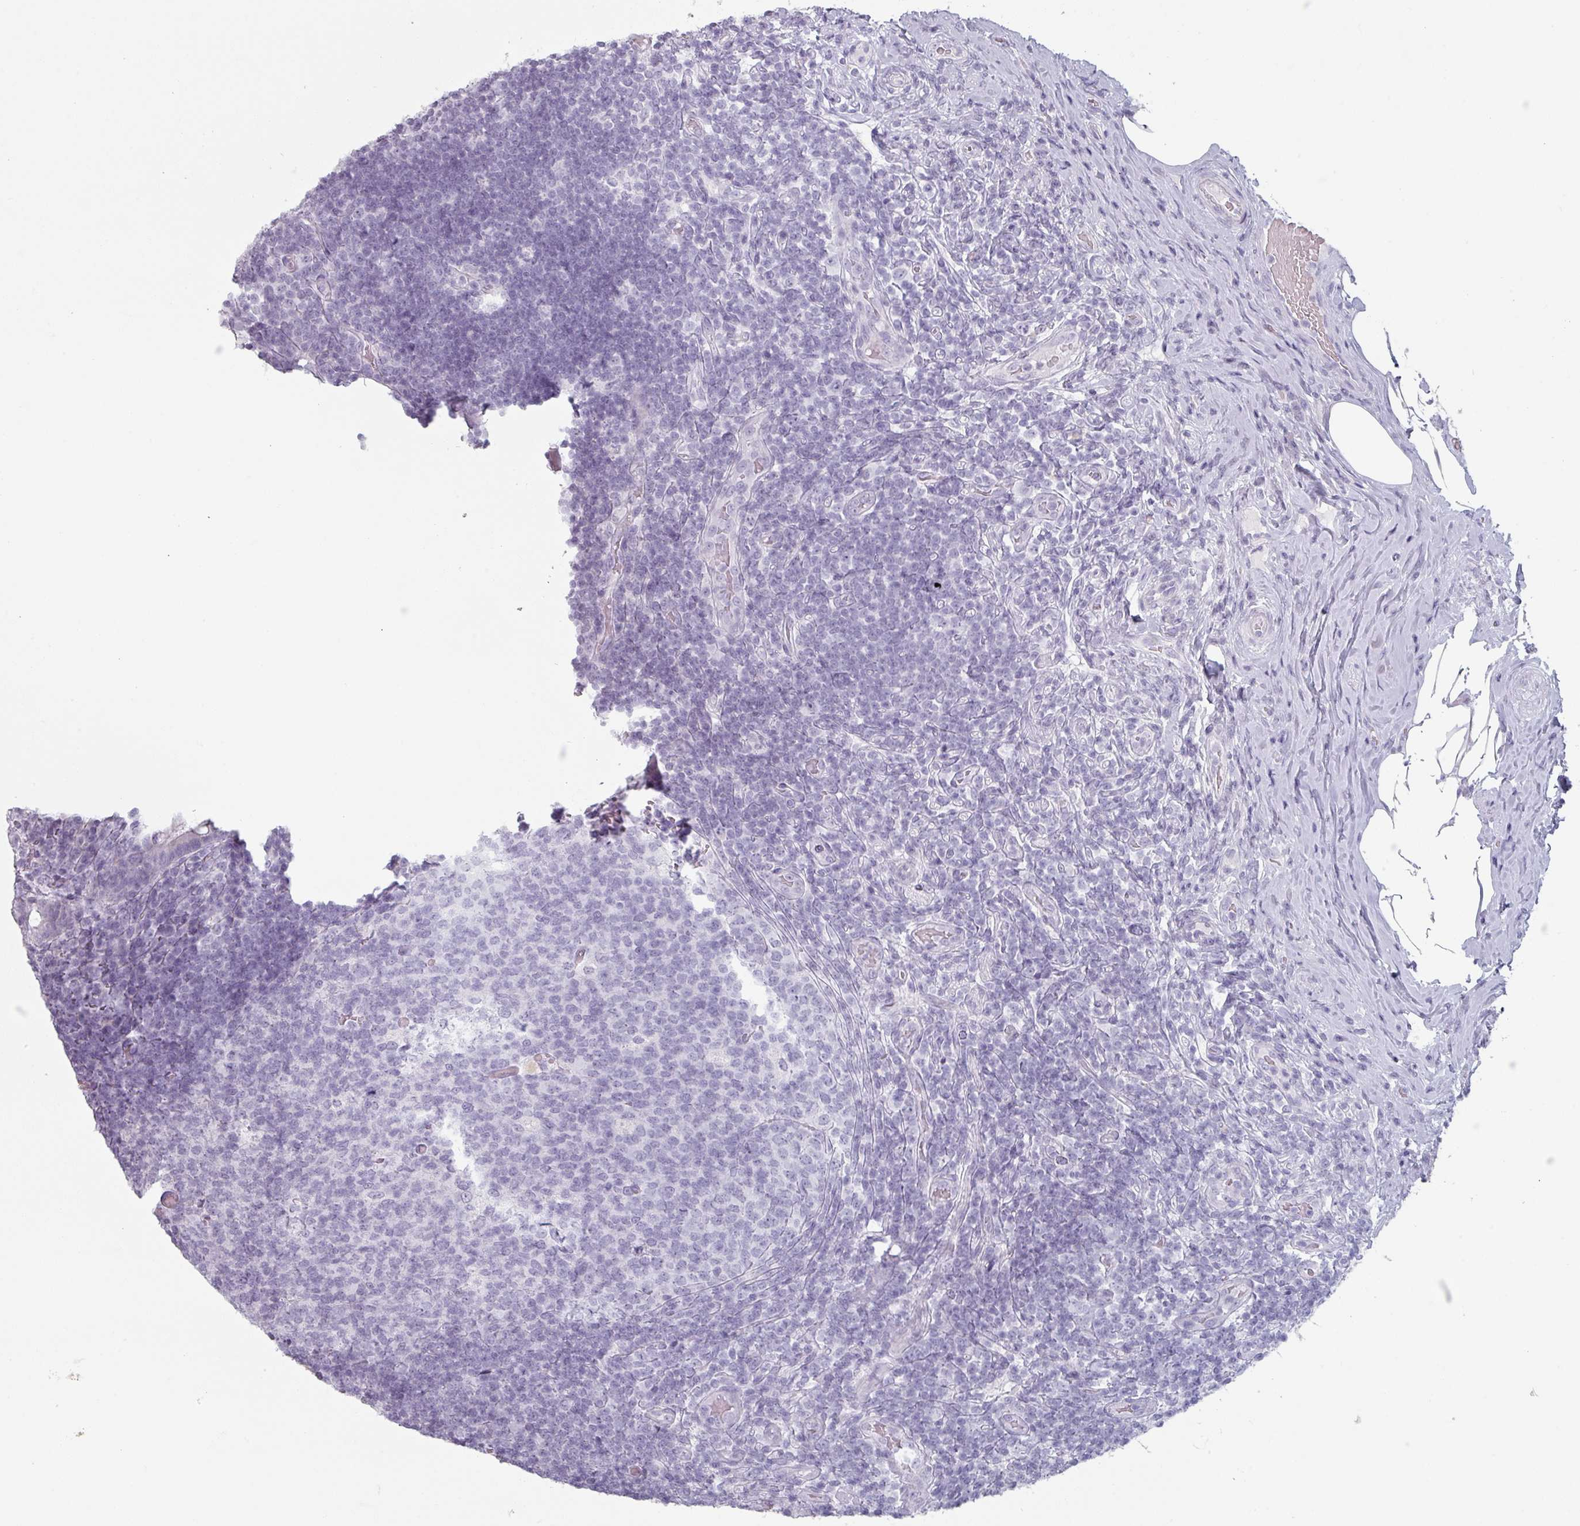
{"staining": {"intensity": "negative", "quantity": "none", "location": "none"}, "tissue": "appendix", "cell_type": "Glandular cells", "image_type": "normal", "snomed": [{"axis": "morphology", "description": "Normal tissue, NOS"}, {"axis": "topography", "description": "Appendix"}], "caption": "A histopathology image of appendix stained for a protein reveals no brown staining in glandular cells. Nuclei are stained in blue.", "gene": "SLC35G2", "patient": {"sex": "female", "age": 43}}